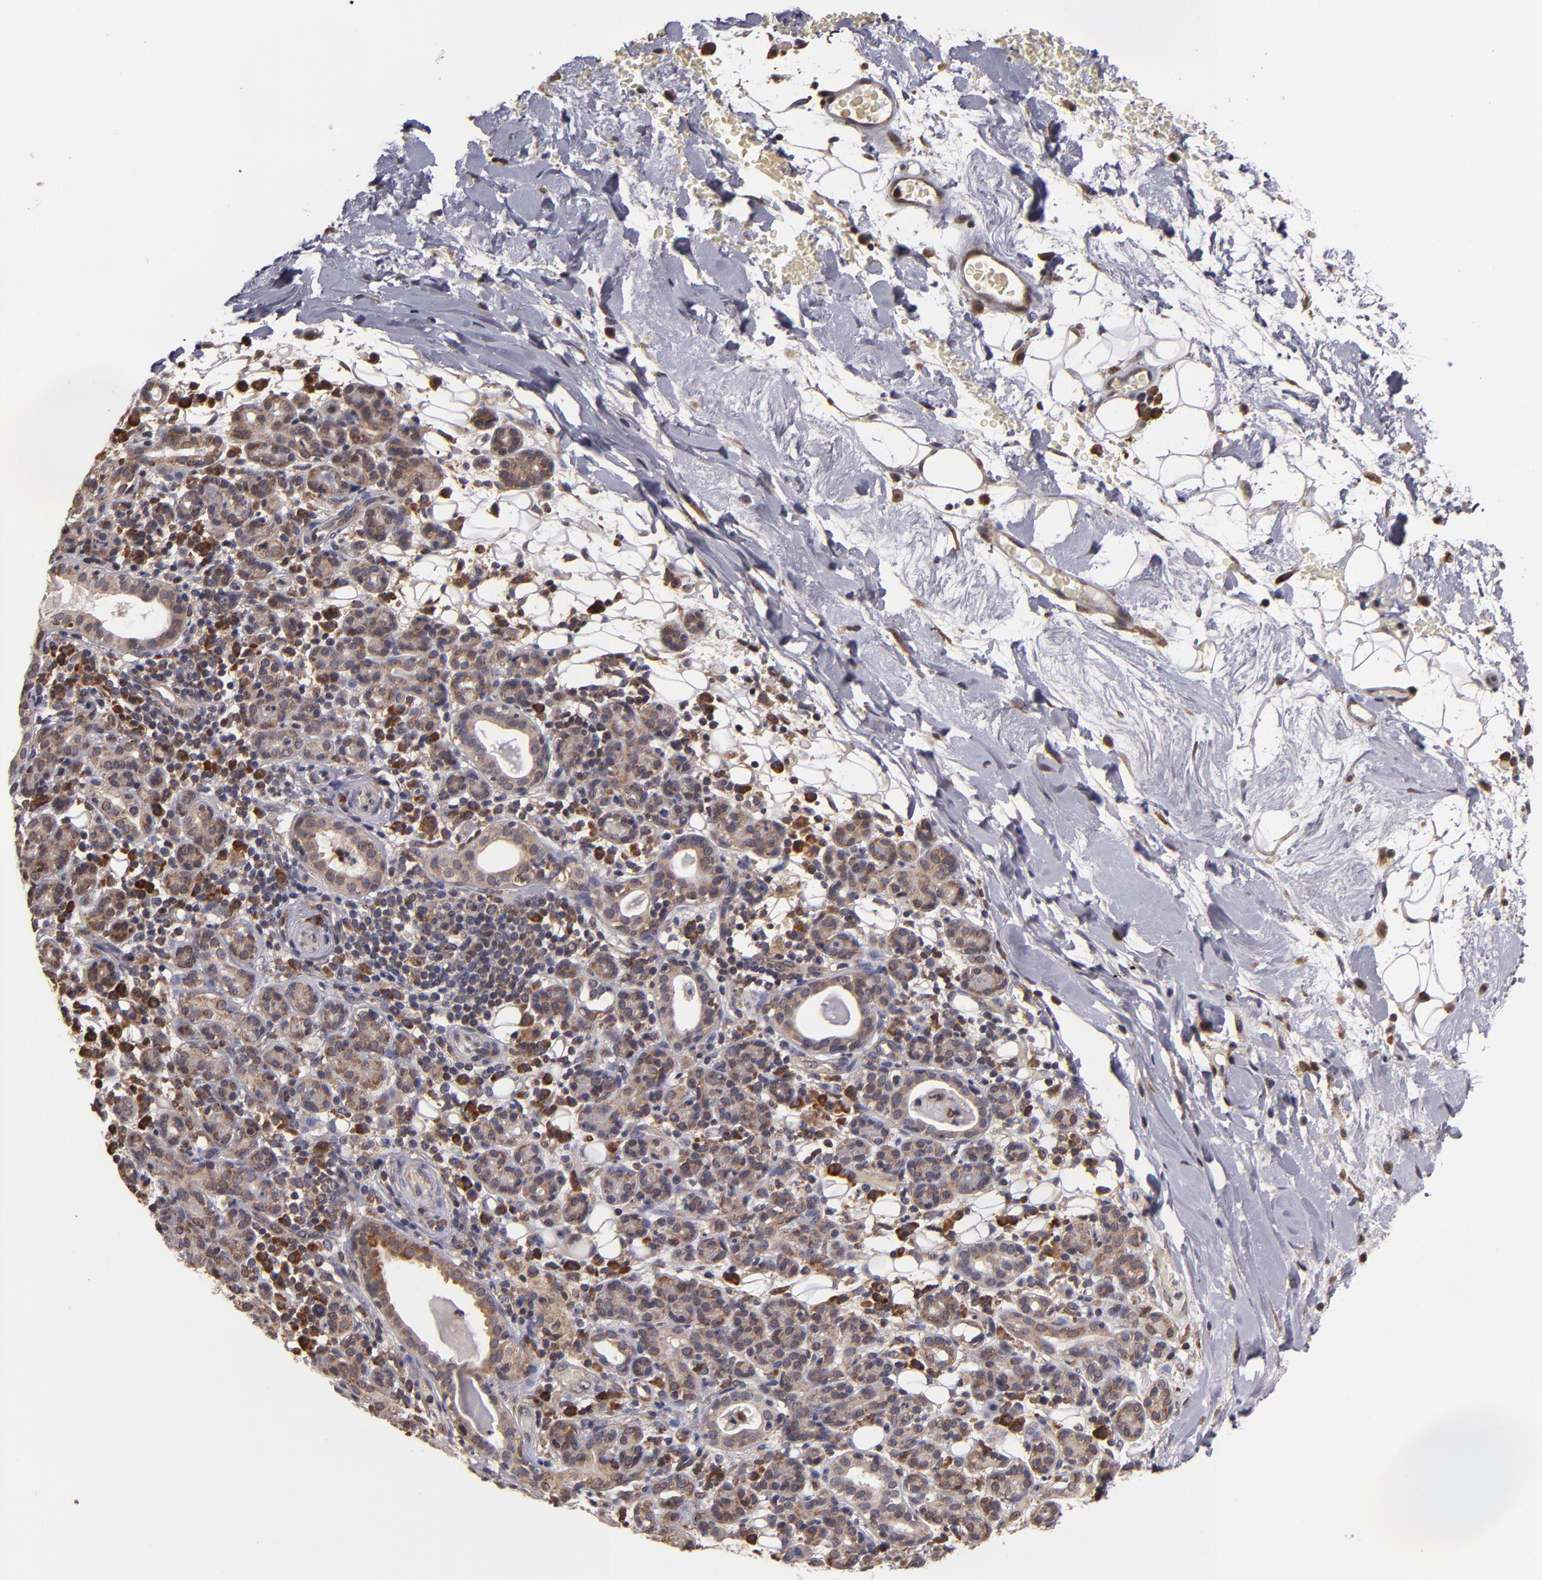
{"staining": {"intensity": "weak", "quantity": ">75%", "location": "cytoplasmic/membranous"}, "tissue": "skin cancer", "cell_type": "Tumor cells", "image_type": "cancer", "snomed": [{"axis": "morphology", "description": "Squamous cell carcinoma, NOS"}, {"axis": "topography", "description": "Skin"}], "caption": "A brown stain labels weak cytoplasmic/membranous staining of a protein in human skin squamous cell carcinoma tumor cells.", "gene": "CASP1", "patient": {"sex": "male", "age": 84}}